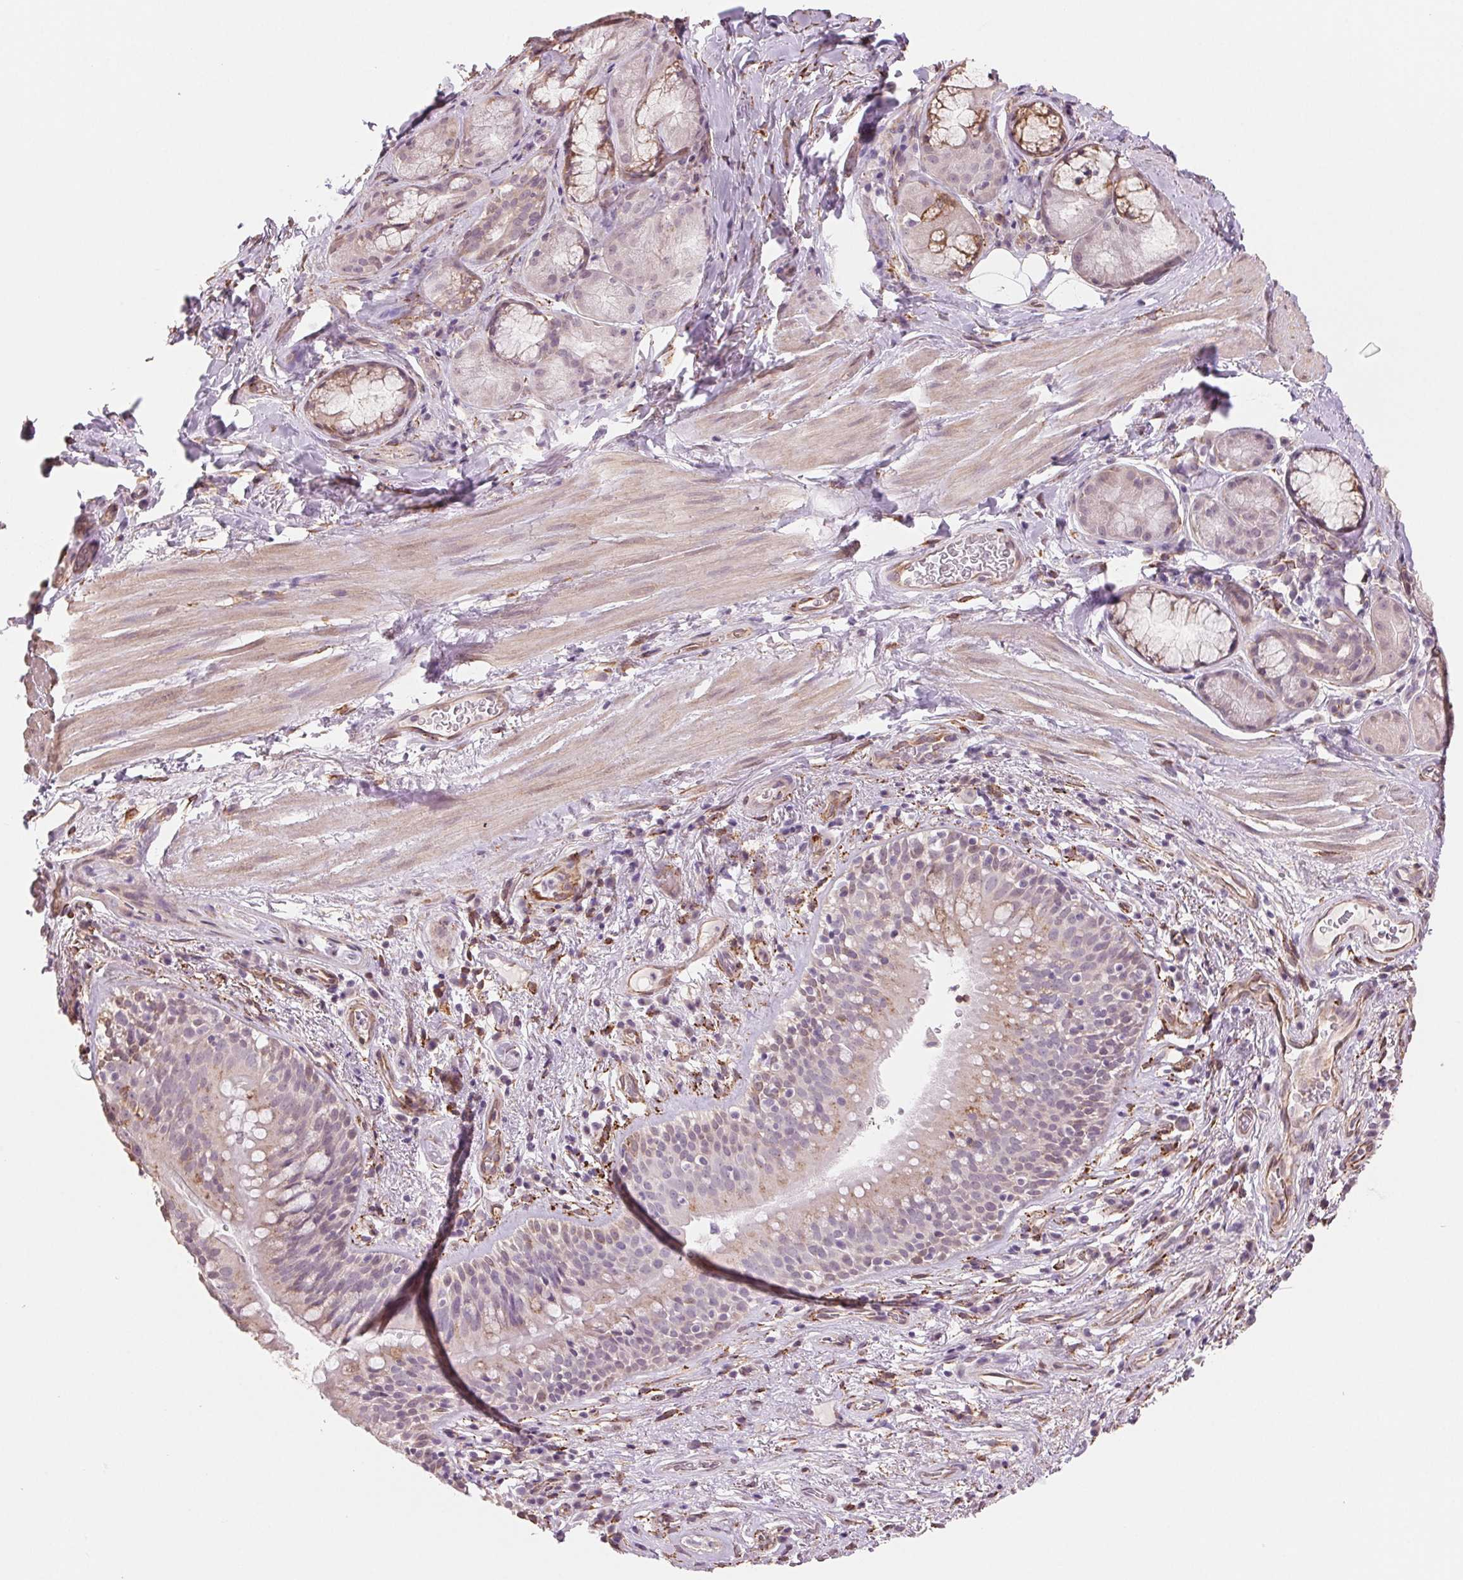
{"staining": {"intensity": "moderate", "quantity": "25%-75%", "location": "cytoplasmic/membranous"}, "tissue": "bronchus", "cell_type": "Respiratory epithelial cells", "image_type": "normal", "snomed": [{"axis": "morphology", "description": "Normal tissue, NOS"}, {"axis": "topography", "description": "Cartilage tissue"}, {"axis": "topography", "description": "Bronchus"}], "caption": "Protein staining of benign bronchus shows moderate cytoplasmic/membranous staining in approximately 25%-75% of respiratory epithelial cells. (brown staining indicates protein expression, while blue staining denotes nuclei).", "gene": "FKBP10", "patient": {"sex": "male", "age": 58}}